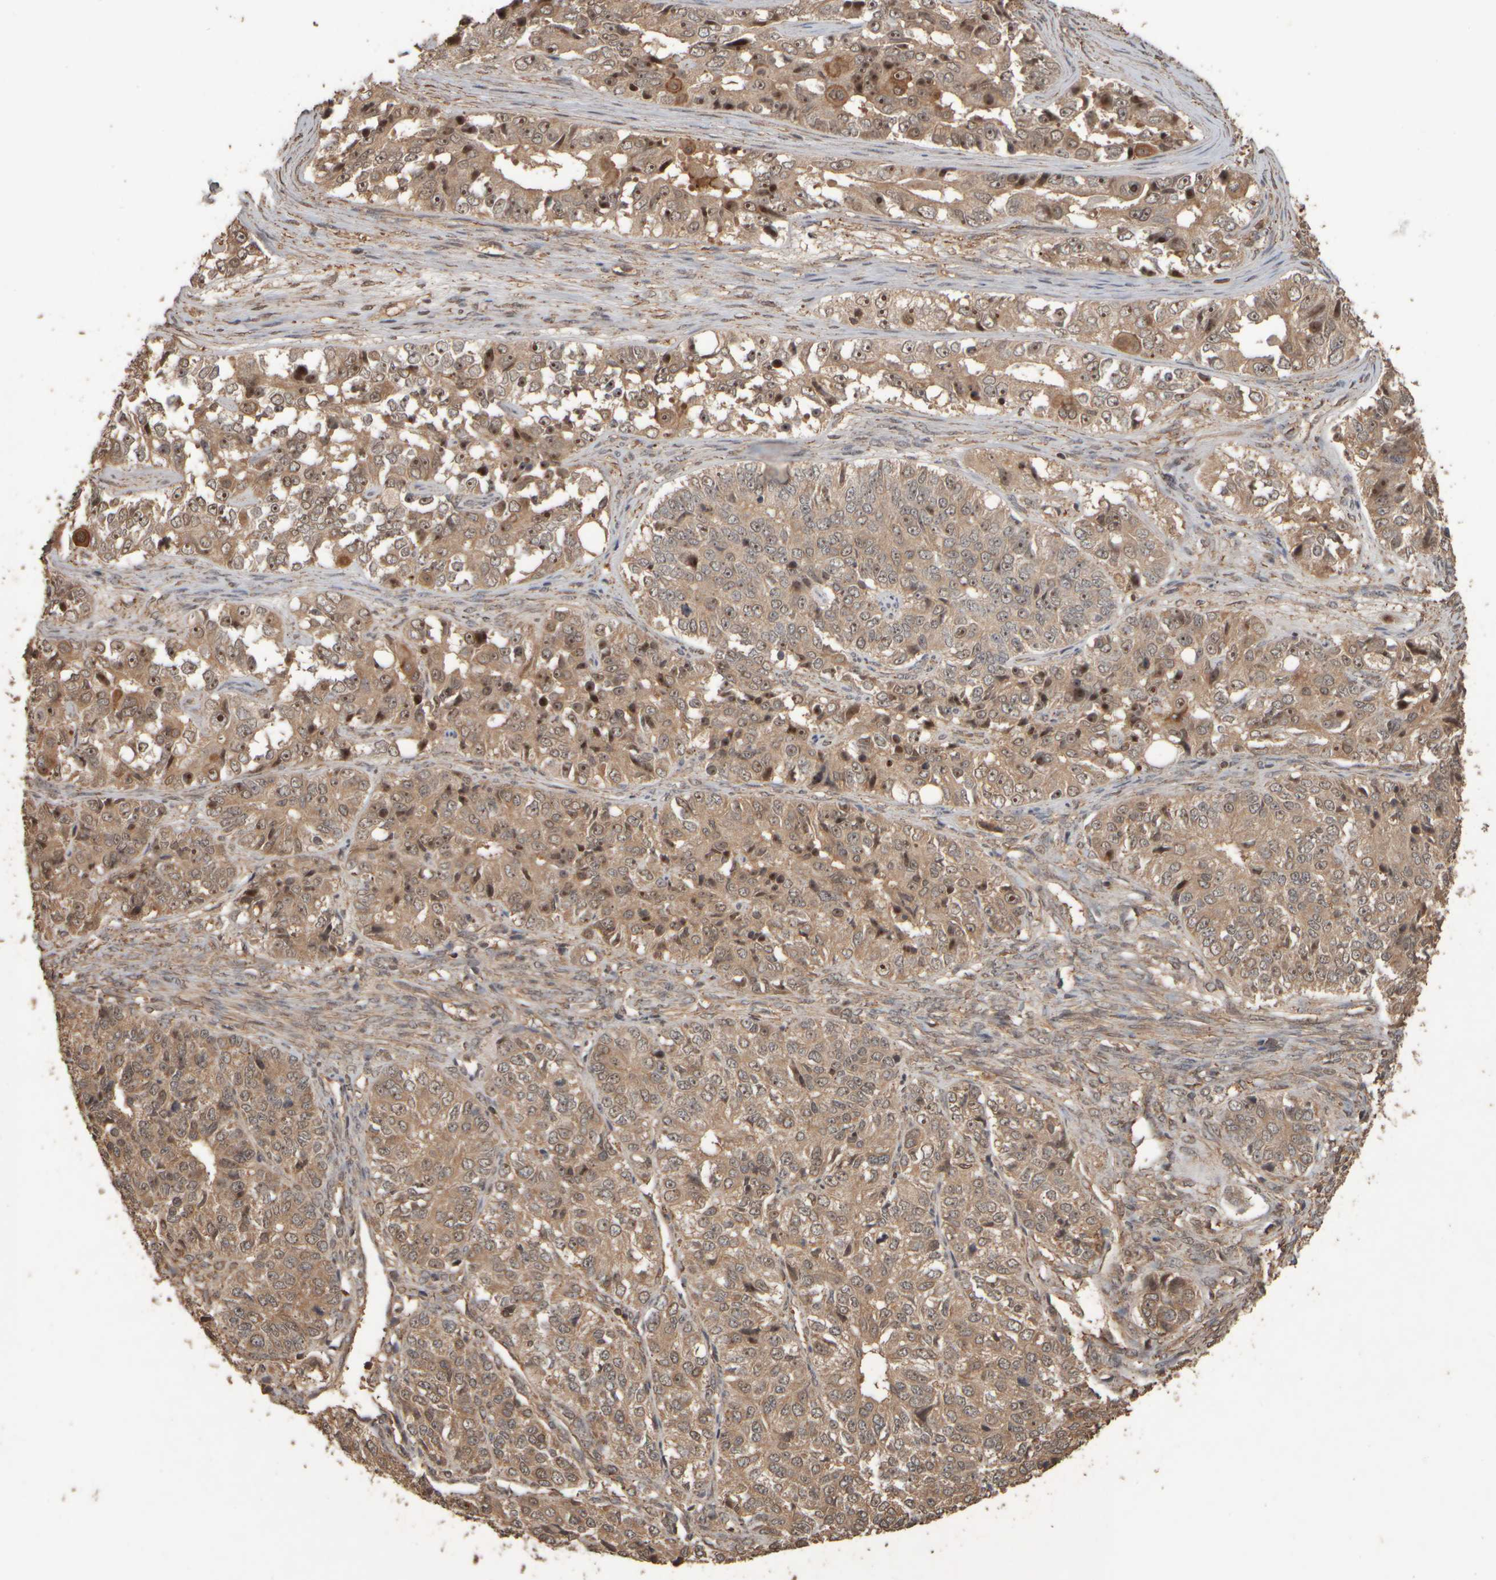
{"staining": {"intensity": "moderate", "quantity": ">75%", "location": "cytoplasmic/membranous,nuclear"}, "tissue": "ovarian cancer", "cell_type": "Tumor cells", "image_type": "cancer", "snomed": [{"axis": "morphology", "description": "Carcinoma, endometroid"}, {"axis": "topography", "description": "Ovary"}], "caption": "Protein analysis of ovarian cancer (endometroid carcinoma) tissue exhibits moderate cytoplasmic/membranous and nuclear expression in about >75% of tumor cells.", "gene": "SPHK1", "patient": {"sex": "female", "age": 51}}